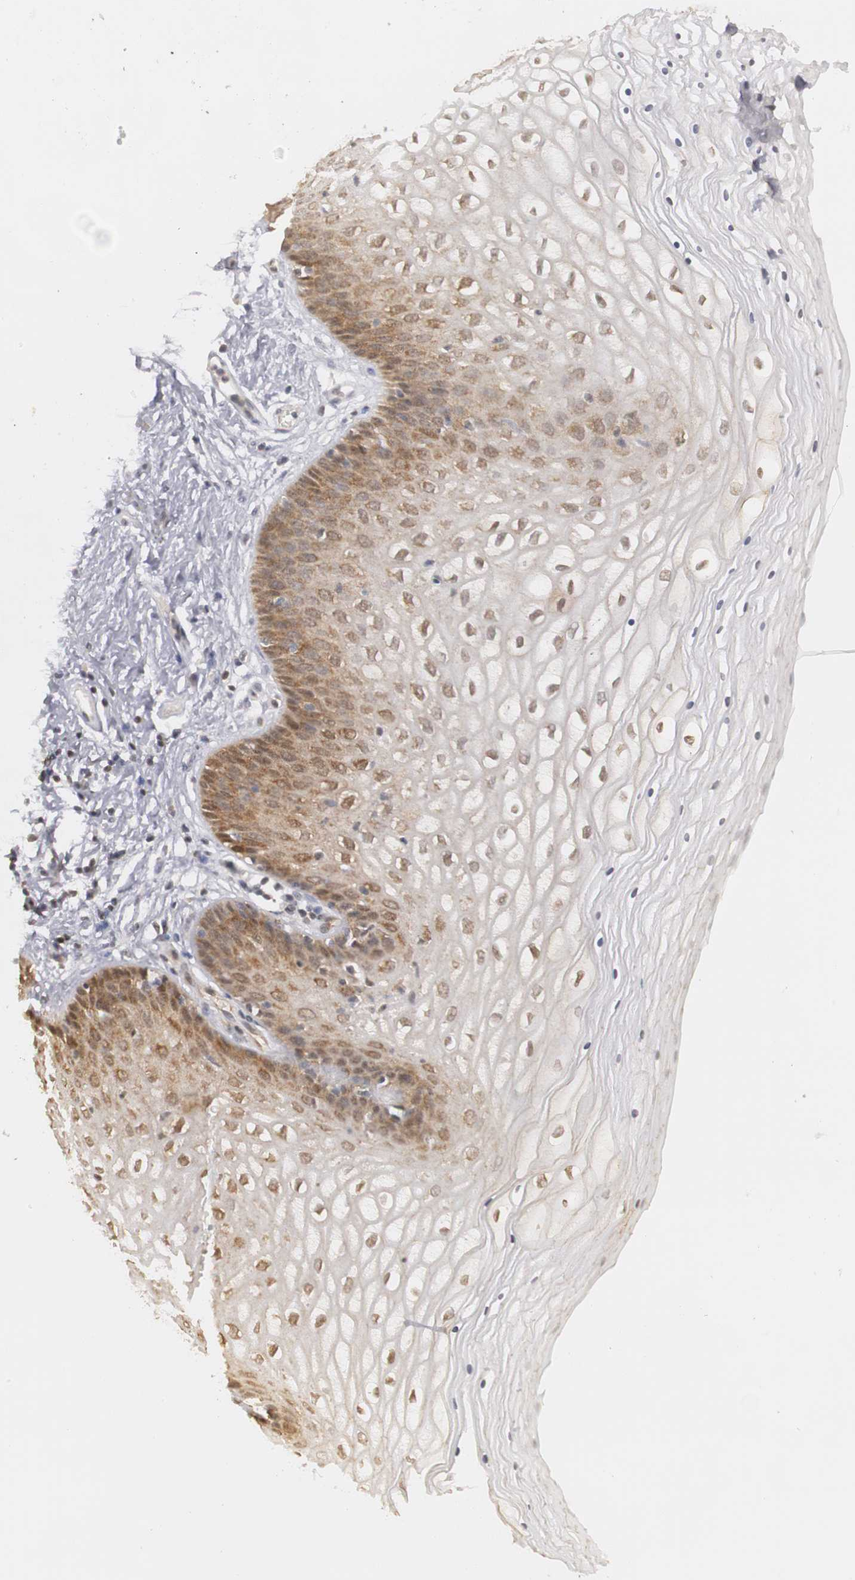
{"staining": {"intensity": "moderate", "quantity": ">75%", "location": "cytoplasmic/membranous,nuclear"}, "tissue": "vagina", "cell_type": "Squamous epithelial cells", "image_type": "normal", "snomed": [{"axis": "morphology", "description": "Normal tissue, NOS"}, {"axis": "topography", "description": "Vagina"}], "caption": "Squamous epithelial cells reveal moderate cytoplasmic/membranous,nuclear expression in about >75% of cells in benign vagina.", "gene": "PLEKHA1", "patient": {"sex": "female", "age": 34}}